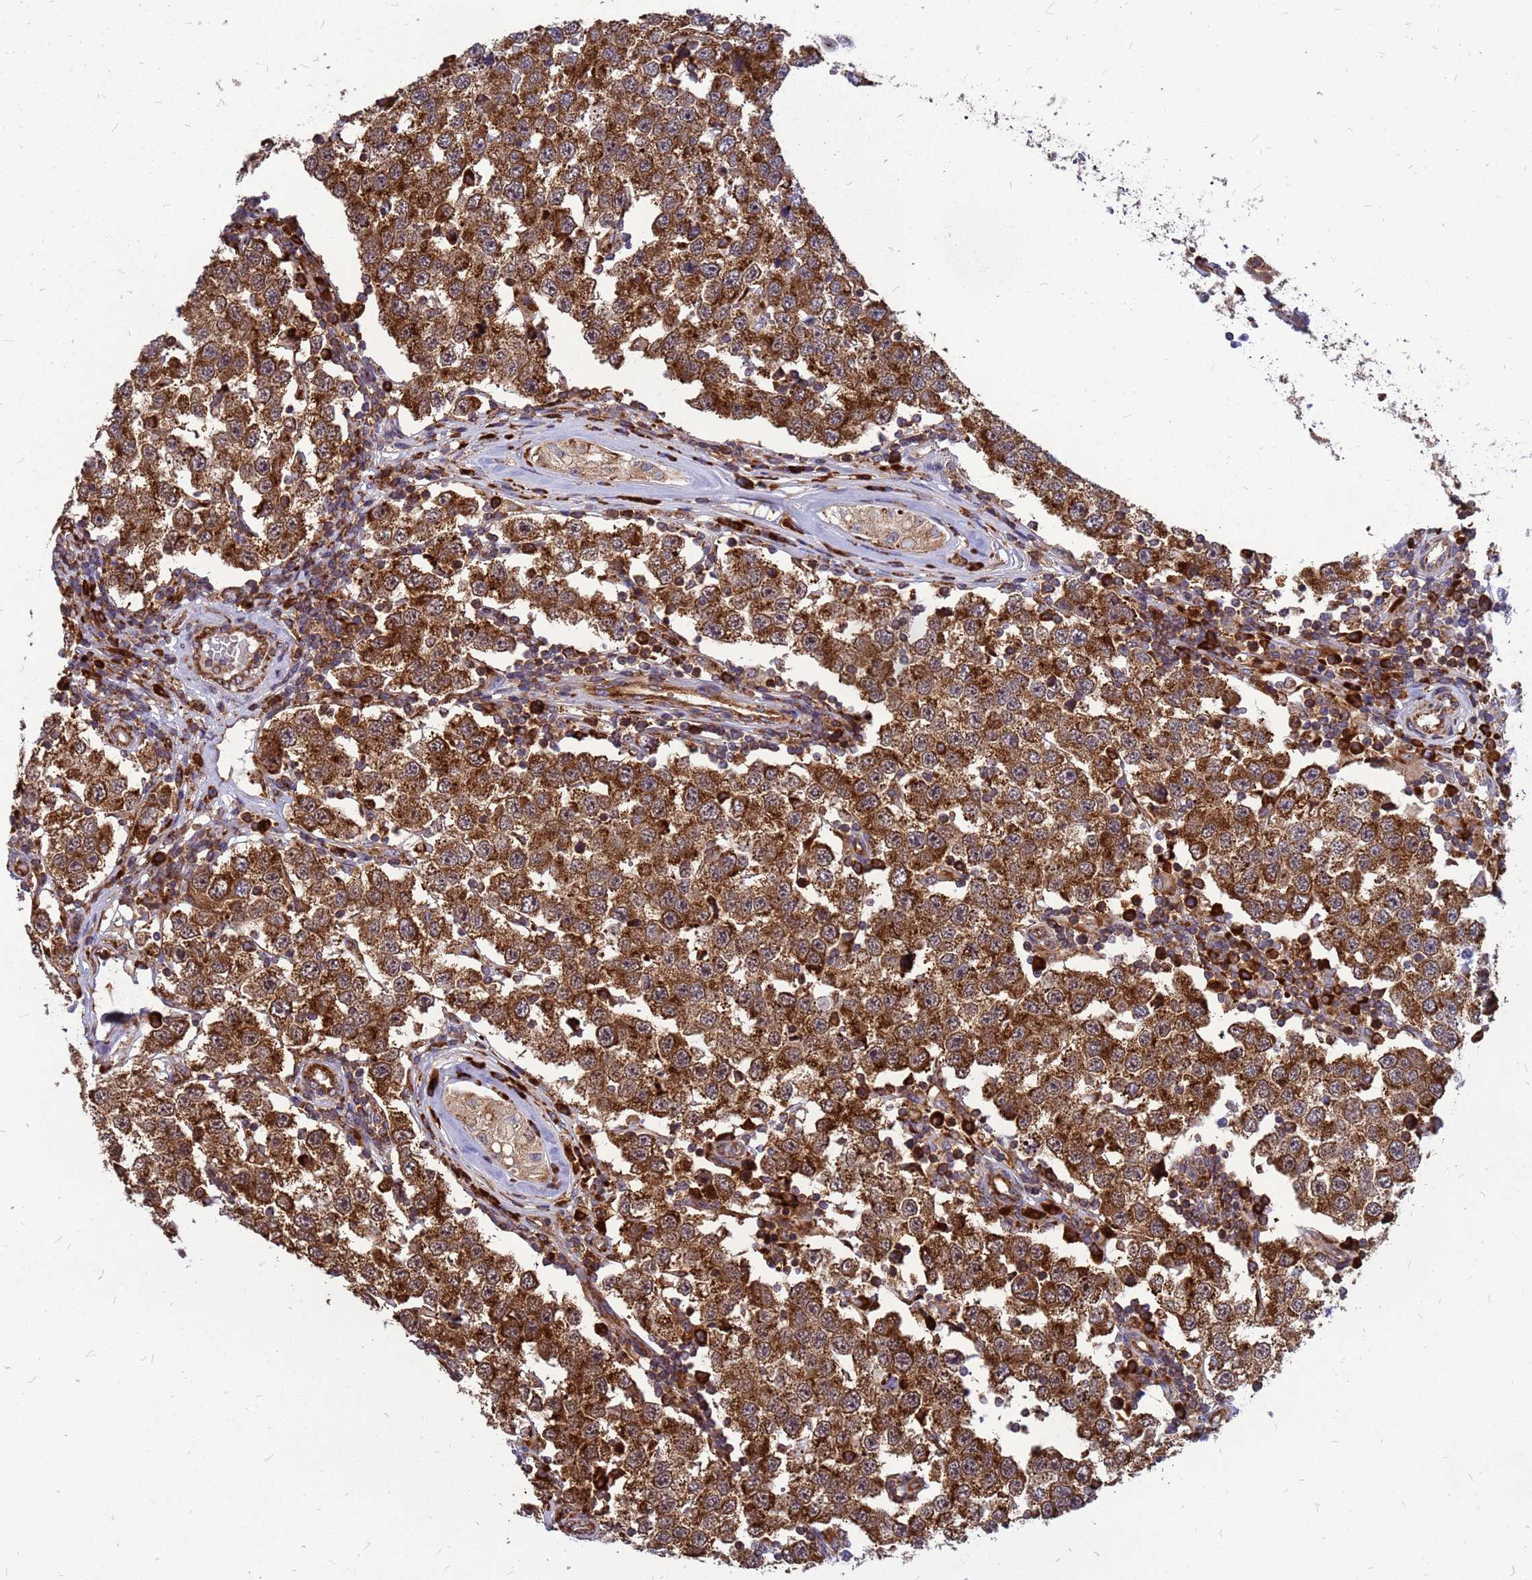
{"staining": {"intensity": "strong", "quantity": ">75%", "location": "cytoplasmic/membranous"}, "tissue": "testis cancer", "cell_type": "Tumor cells", "image_type": "cancer", "snomed": [{"axis": "morphology", "description": "Seminoma, NOS"}, {"axis": "topography", "description": "Testis"}], "caption": "Immunohistochemical staining of human testis cancer displays high levels of strong cytoplasmic/membranous positivity in approximately >75% of tumor cells.", "gene": "RPL8", "patient": {"sex": "male", "age": 34}}